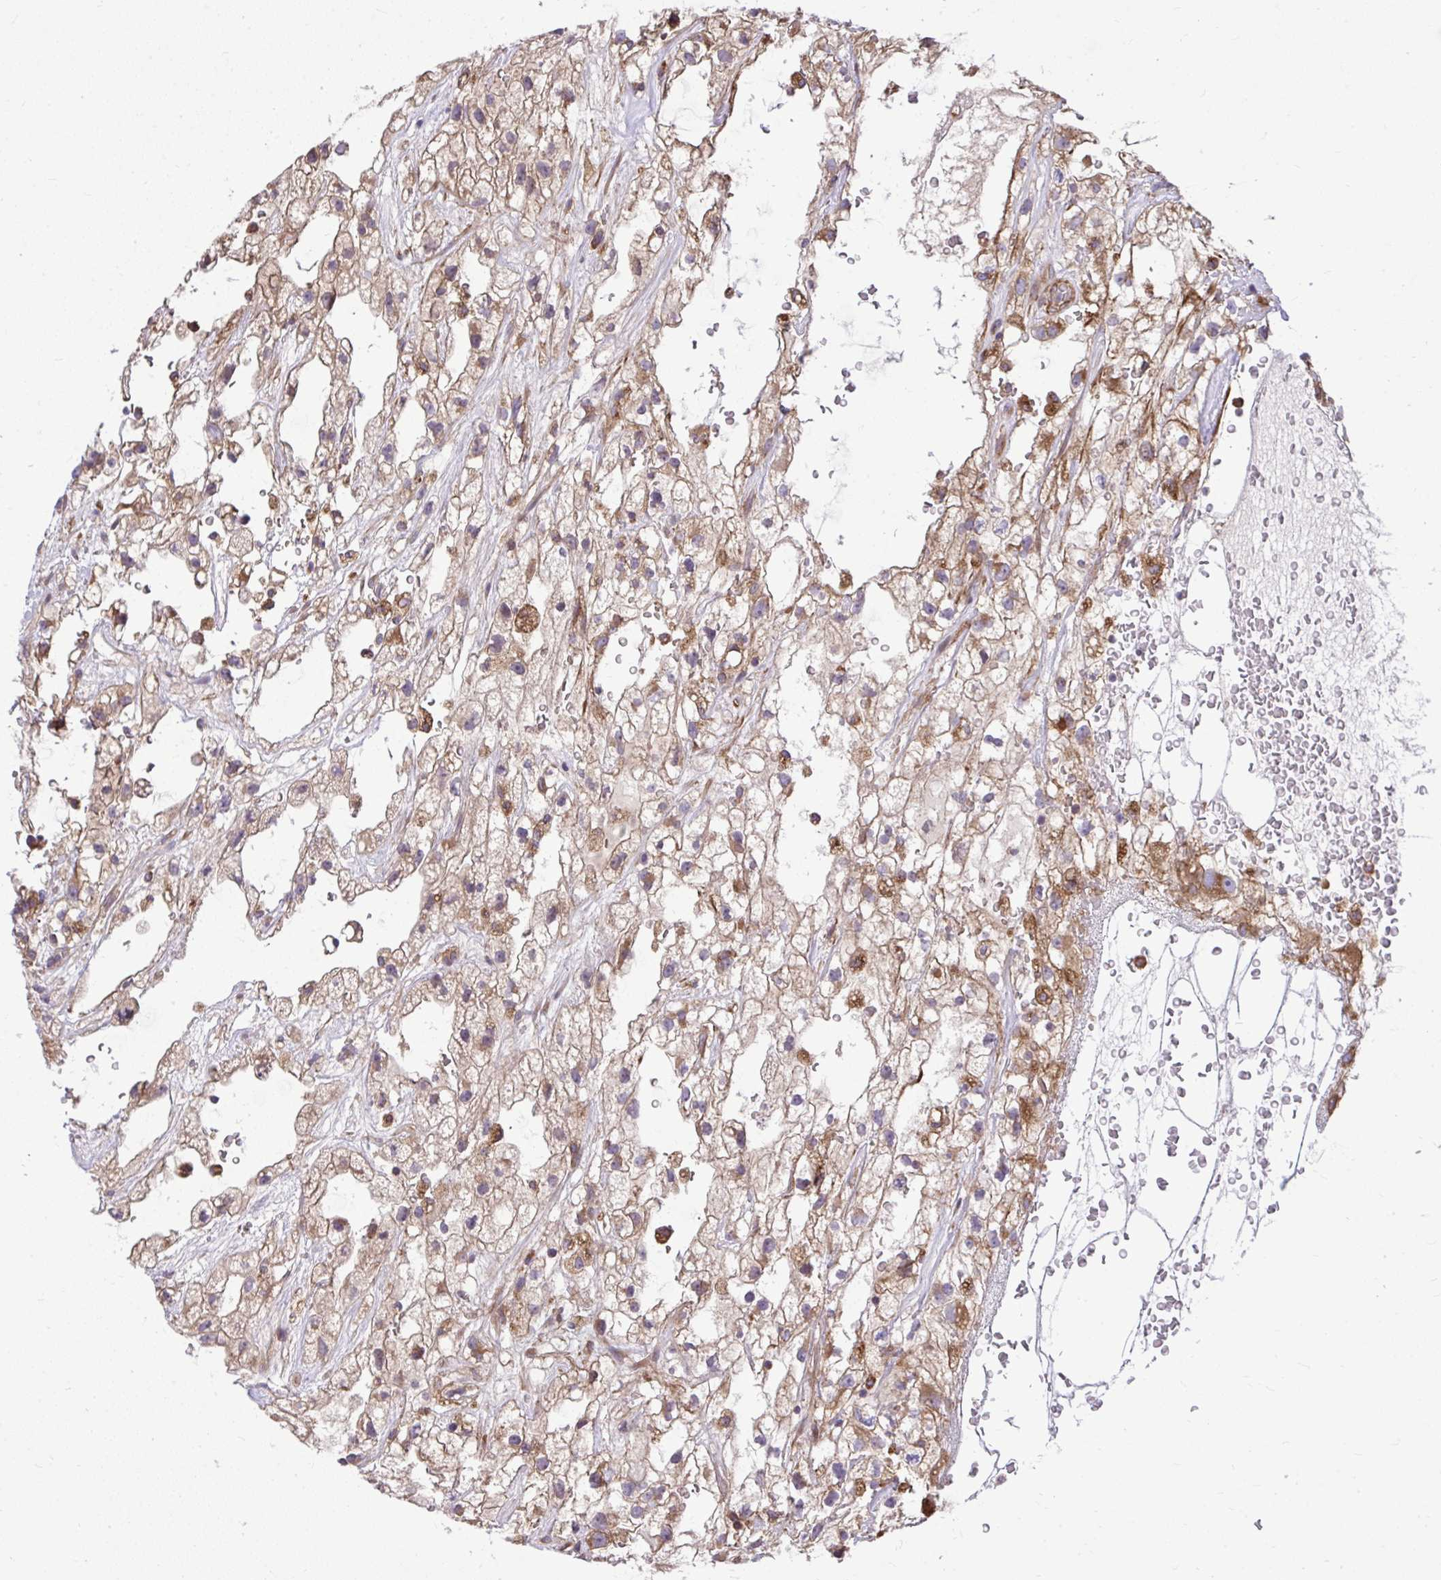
{"staining": {"intensity": "moderate", "quantity": "25%-75%", "location": "cytoplasmic/membranous"}, "tissue": "renal cancer", "cell_type": "Tumor cells", "image_type": "cancer", "snomed": [{"axis": "morphology", "description": "Adenocarcinoma, NOS"}, {"axis": "topography", "description": "Kidney"}], "caption": "Renal cancer tissue displays moderate cytoplasmic/membranous expression in about 25%-75% of tumor cells", "gene": "PAIP2", "patient": {"sex": "male", "age": 59}}